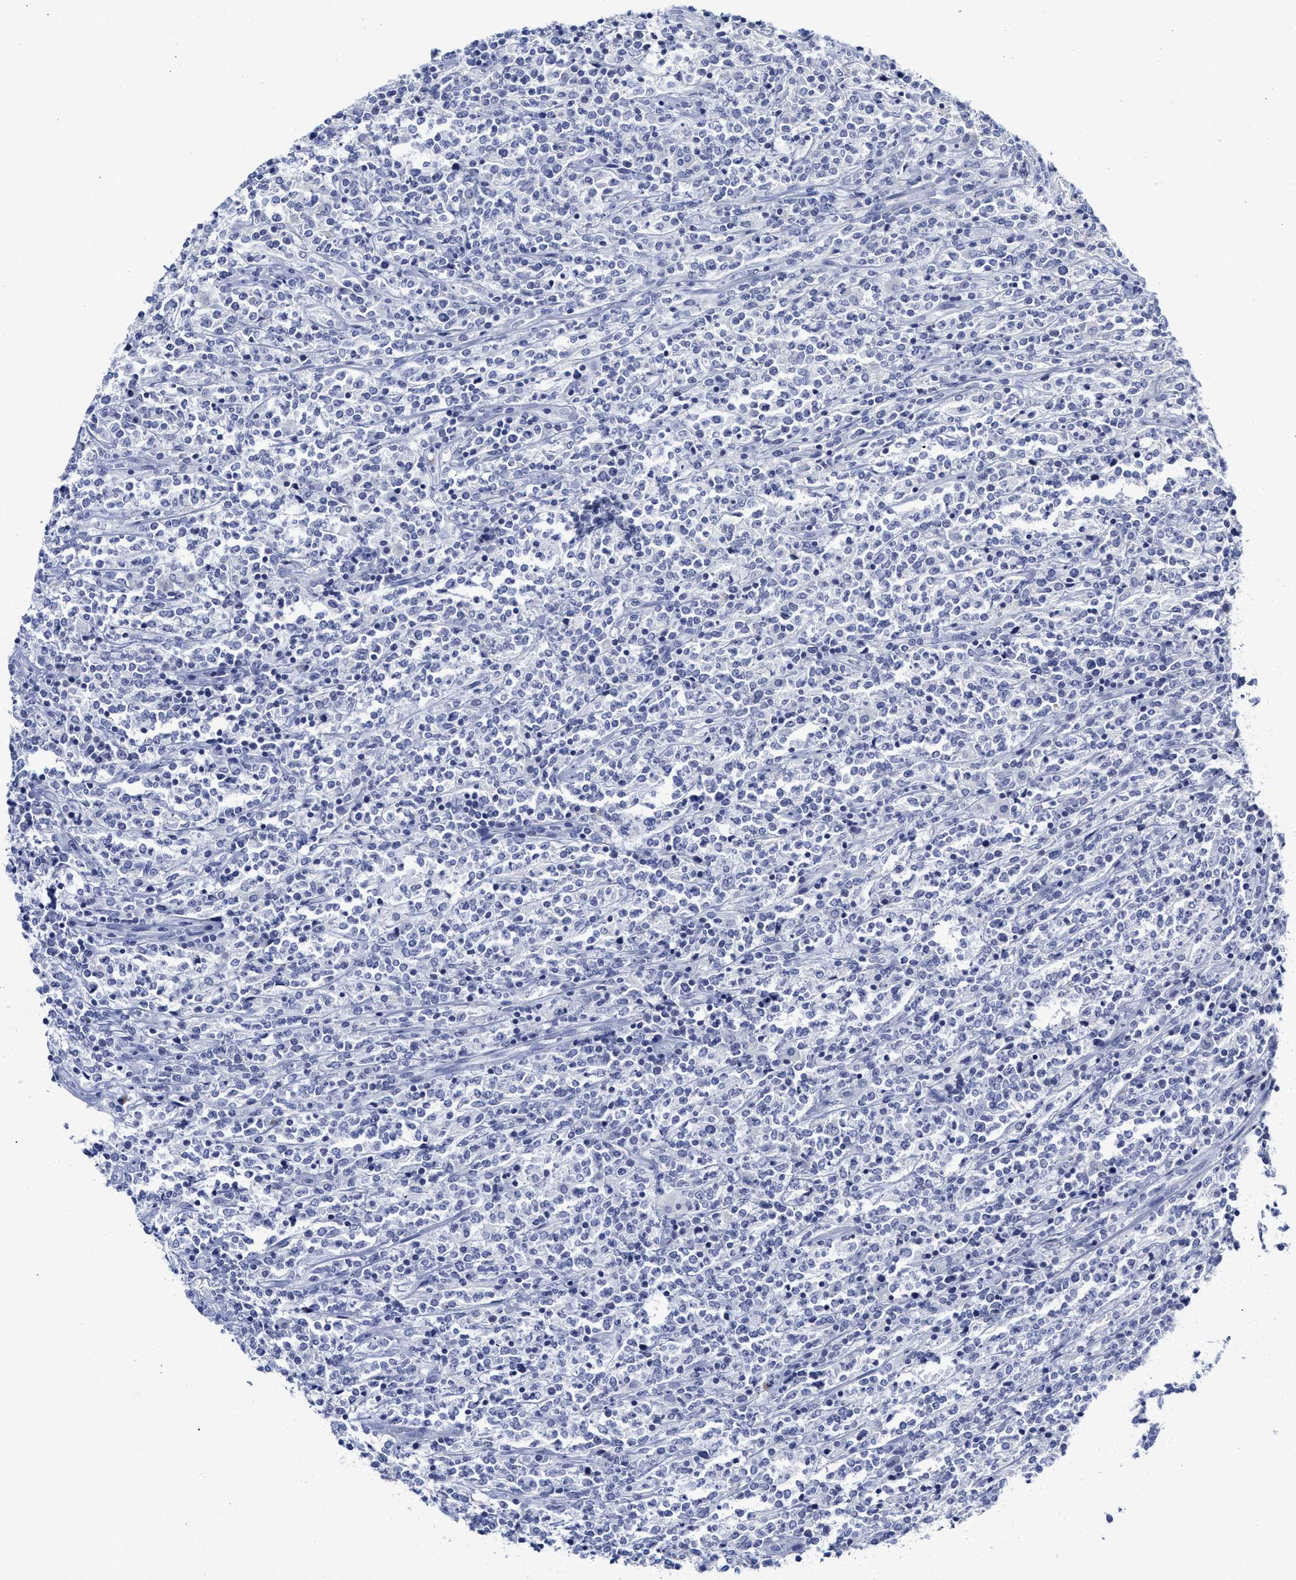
{"staining": {"intensity": "negative", "quantity": "none", "location": "none"}, "tissue": "lymphoma", "cell_type": "Tumor cells", "image_type": "cancer", "snomed": [{"axis": "morphology", "description": "Malignant lymphoma, non-Hodgkin's type, High grade"}, {"axis": "topography", "description": "Soft tissue"}], "caption": "Immunohistochemistry of lymphoma shows no expression in tumor cells. The staining is performed using DAB brown chromogen with nuclei counter-stained in using hematoxylin.", "gene": "C2", "patient": {"sex": "male", "age": 18}}